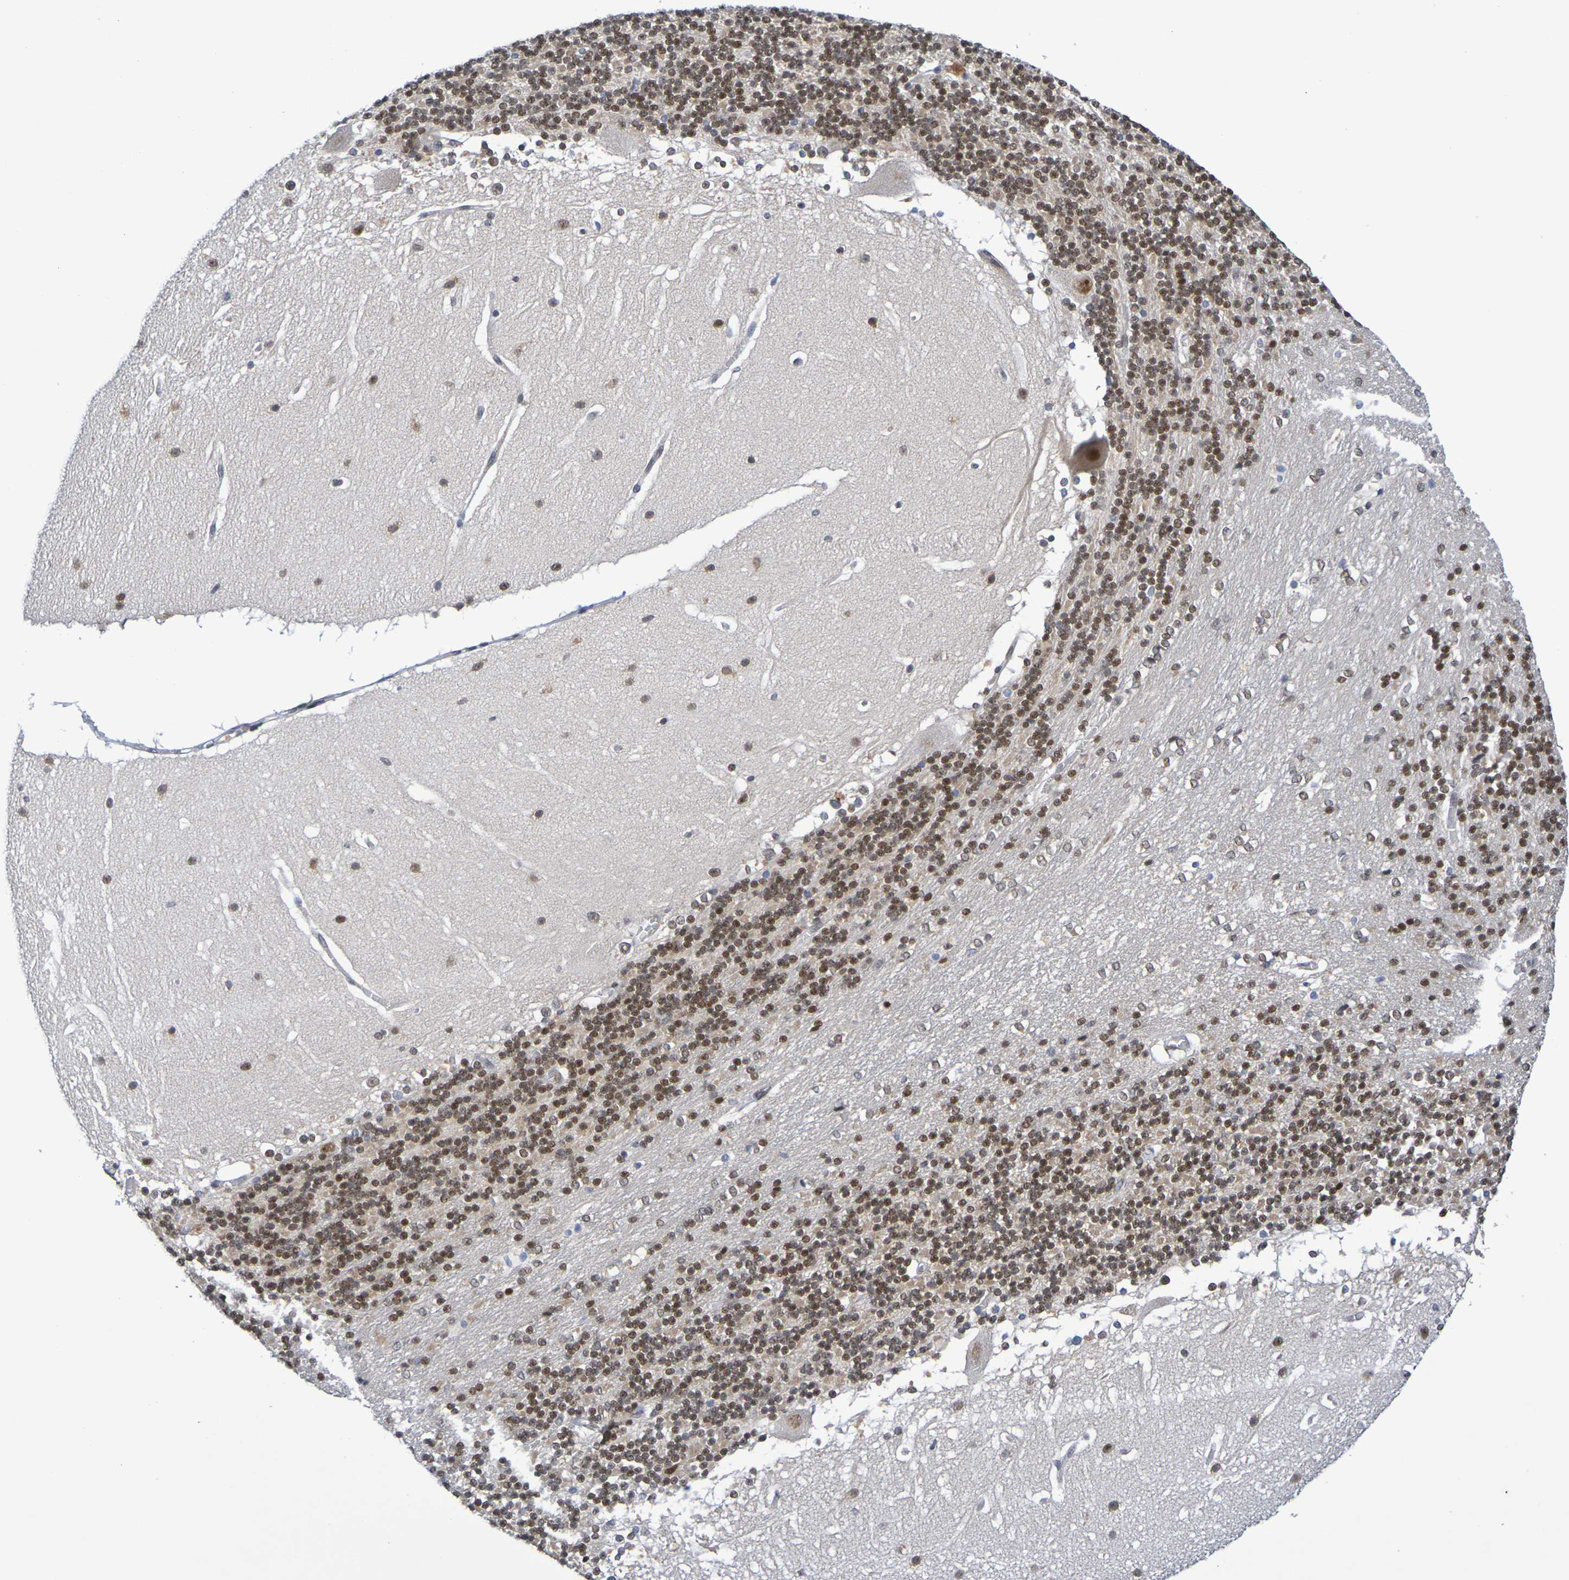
{"staining": {"intensity": "moderate", "quantity": ">75%", "location": "nuclear"}, "tissue": "cerebellum", "cell_type": "Cells in granular layer", "image_type": "normal", "snomed": [{"axis": "morphology", "description": "Normal tissue, NOS"}, {"axis": "topography", "description": "Cerebellum"}], "caption": "About >75% of cells in granular layer in unremarkable cerebellum demonstrate moderate nuclear protein expression as visualized by brown immunohistochemical staining.", "gene": "TERF2", "patient": {"sex": "female", "age": 19}}